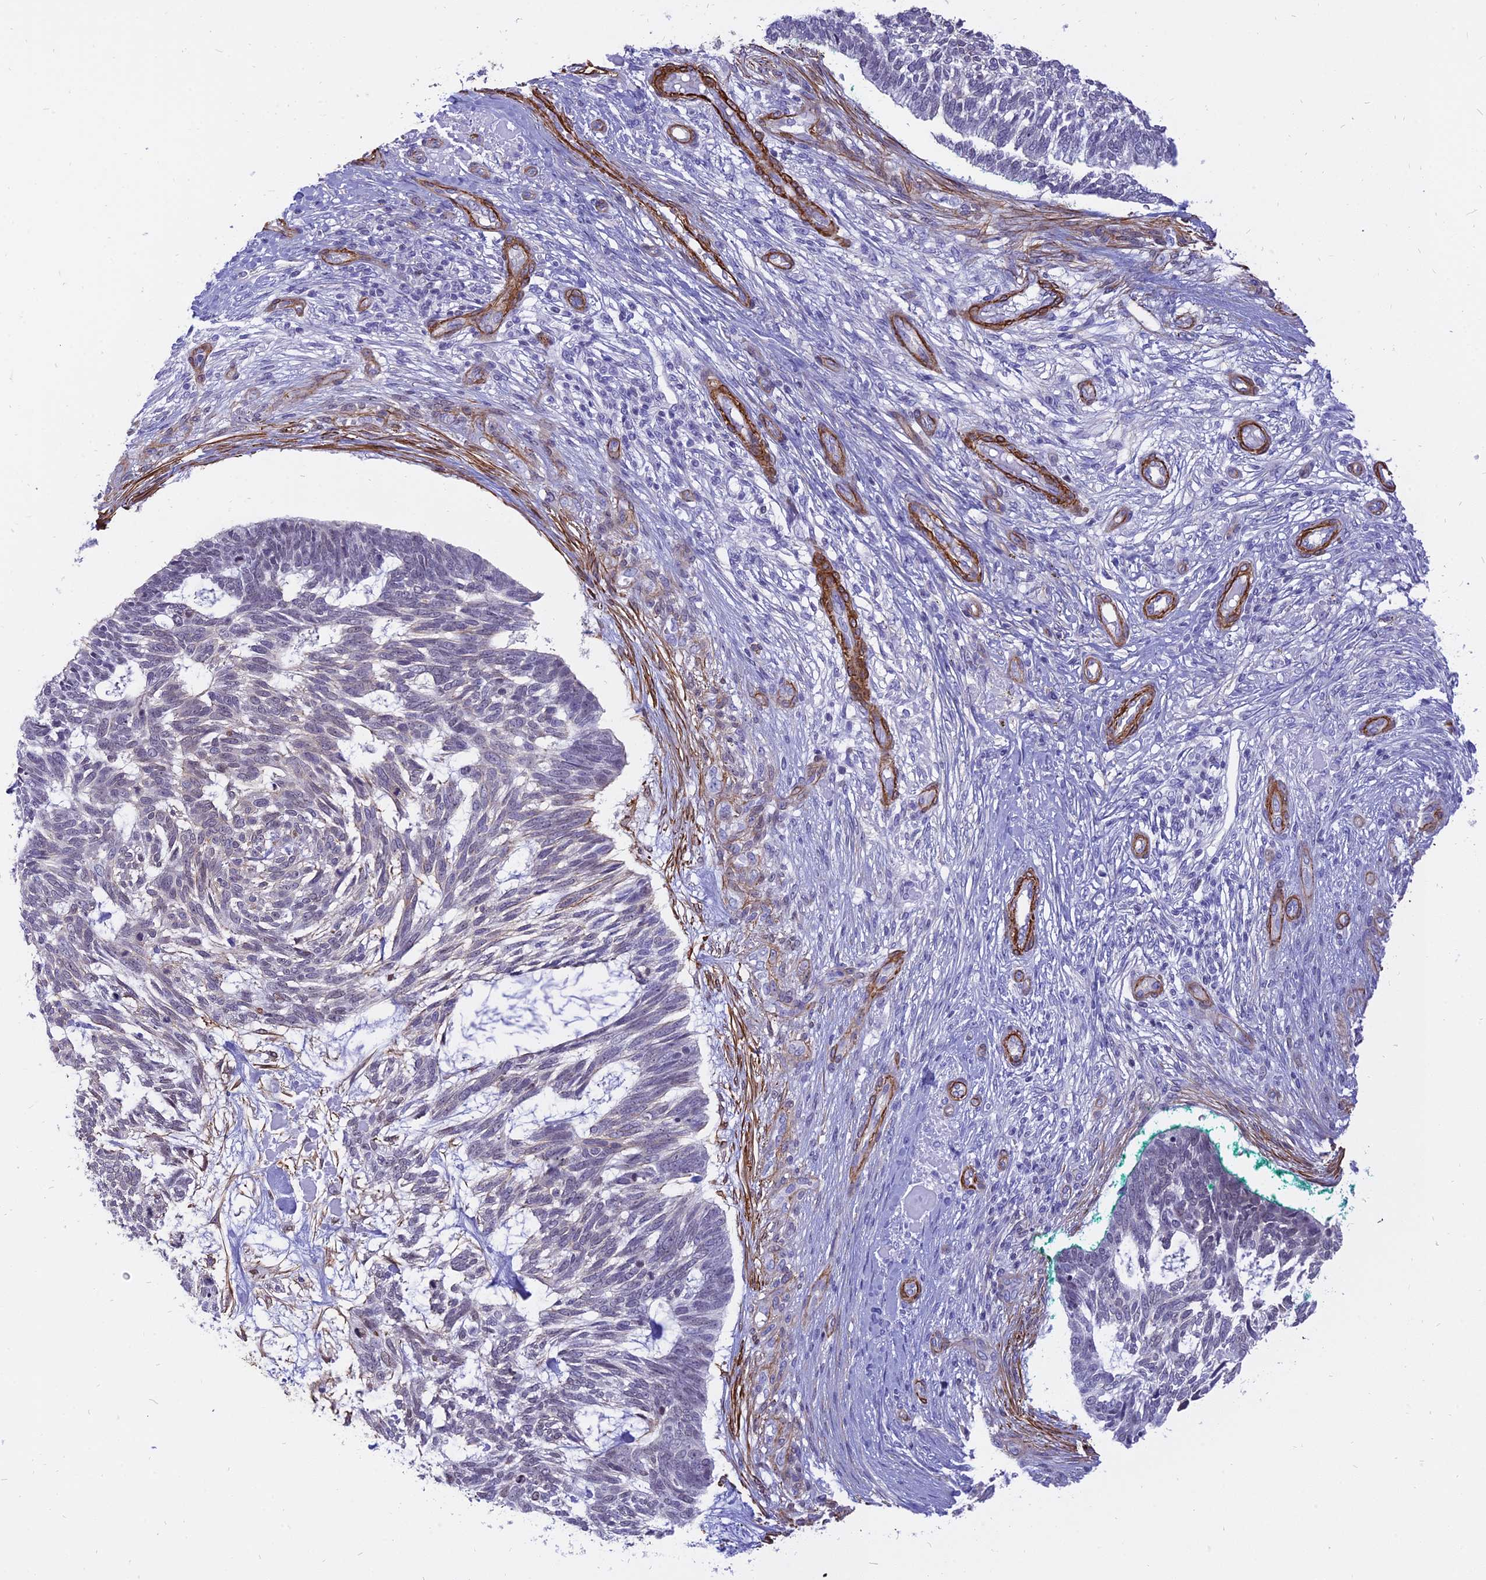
{"staining": {"intensity": "moderate", "quantity": "<25%", "location": "nuclear"}, "tissue": "skin cancer", "cell_type": "Tumor cells", "image_type": "cancer", "snomed": [{"axis": "morphology", "description": "Basal cell carcinoma"}, {"axis": "topography", "description": "Skin"}], "caption": "Protein staining demonstrates moderate nuclear expression in approximately <25% of tumor cells in skin cancer. (Brightfield microscopy of DAB IHC at high magnification).", "gene": "CENPV", "patient": {"sex": "male", "age": 88}}